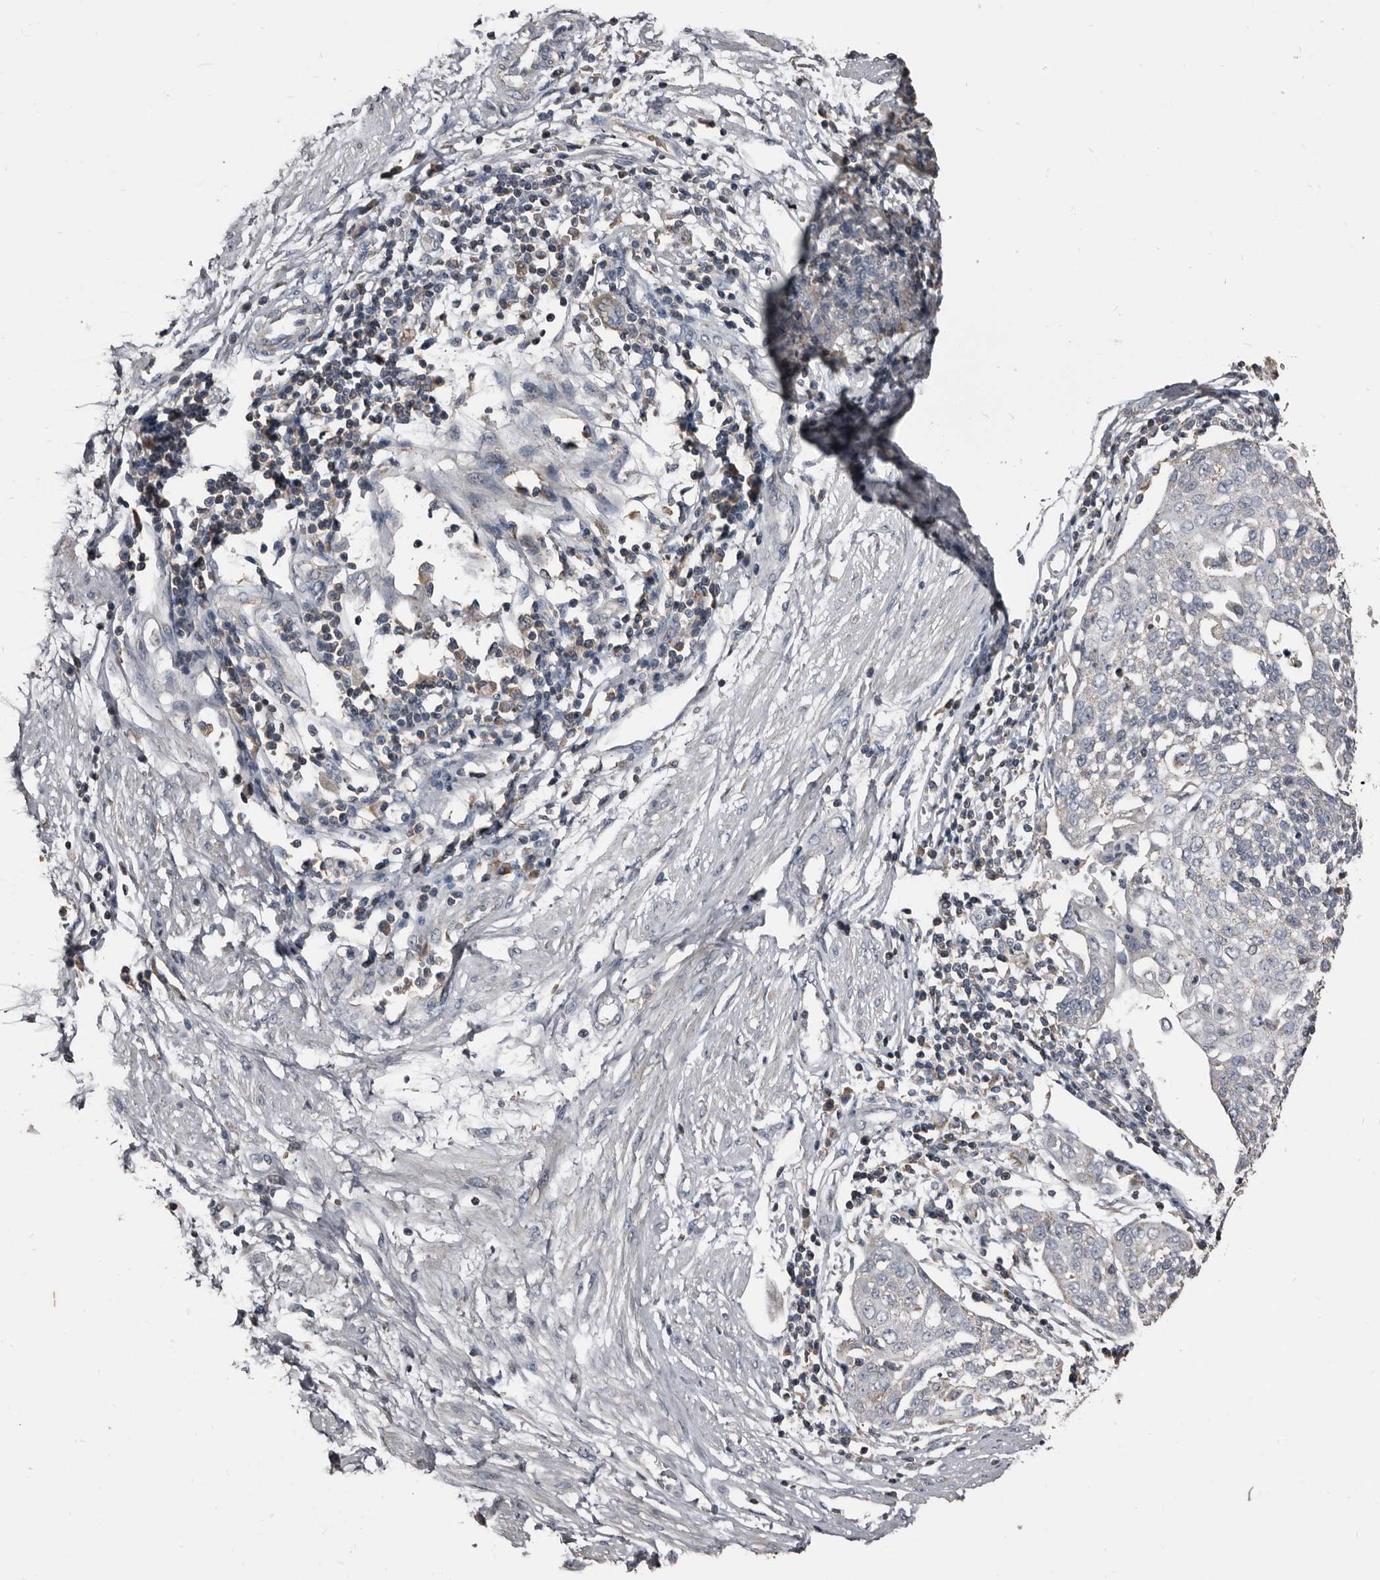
{"staining": {"intensity": "negative", "quantity": "none", "location": "none"}, "tissue": "cervical cancer", "cell_type": "Tumor cells", "image_type": "cancer", "snomed": [{"axis": "morphology", "description": "Squamous cell carcinoma, NOS"}, {"axis": "topography", "description": "Cervix"}], "caption": "DAB immunohistochemical staining of human cervical cancer (squamous cell carcinoma) demonstrates no significant staining in tumor cells.", "gene": "GREB1", "patient": {"sex": "female", "age": 34}}